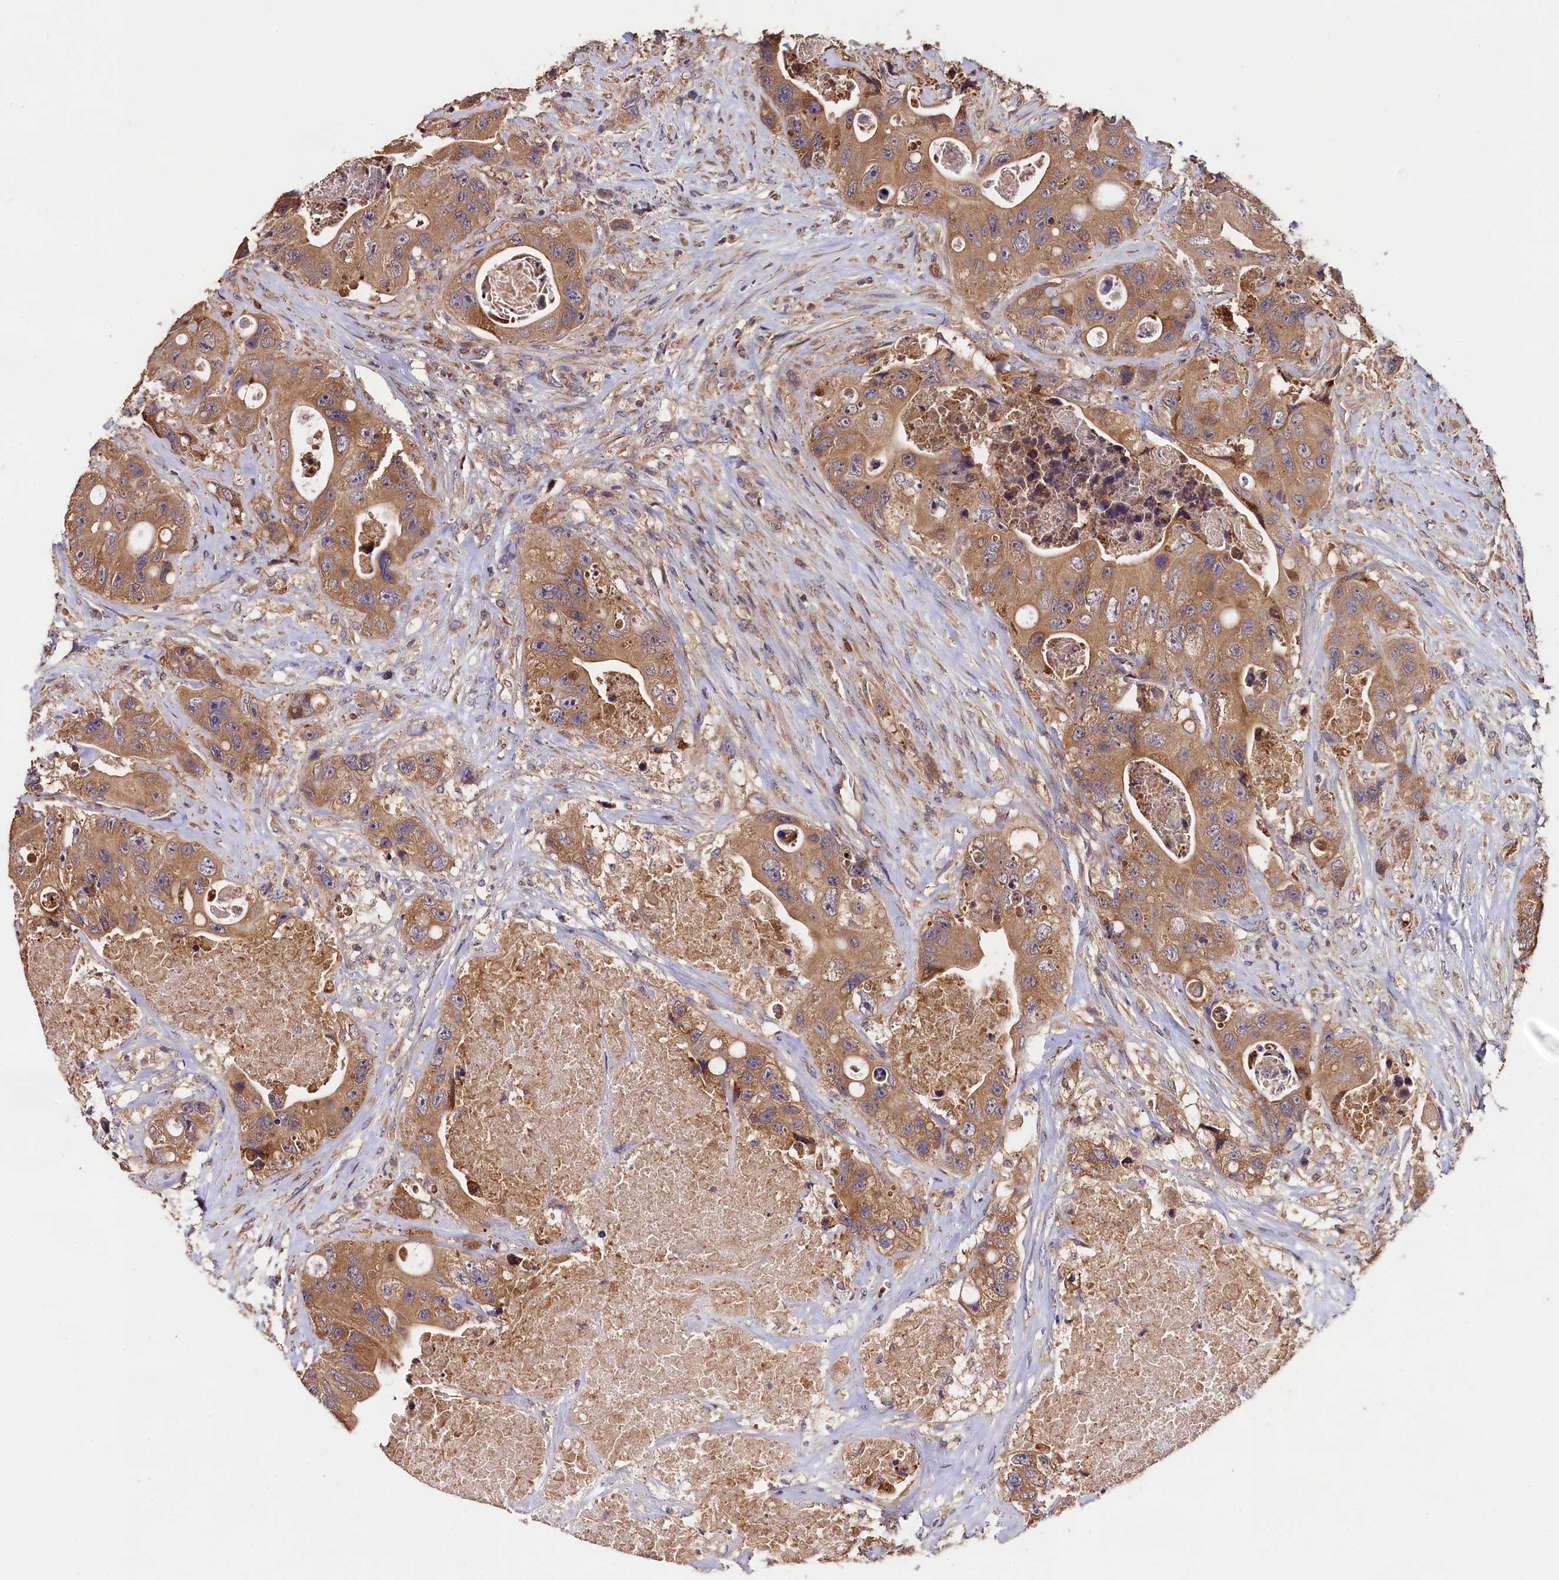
{"staining": {"intensity": "moderate", "quantity": ">75%", "location": "cytoplasmic/membranous"}, "tissue": "colorectal cancer", "cell_type": "Tumor cells", "image_type": "cancer", "snomed": [{"axis": "morphology", "description": "Adenocarcinoma, NOS"}, {"axis": "topography", "description": "Colon"}], "caption": "Colorectal cancer (adenocarcinoma) was stained to show a protein in brown. There is medium levels of moderate cytoplasmic/membranous expression in approximately >75% of tumor cells.", "gene": "ENKD1", "patient": {"sex": "female", "age": 46}}